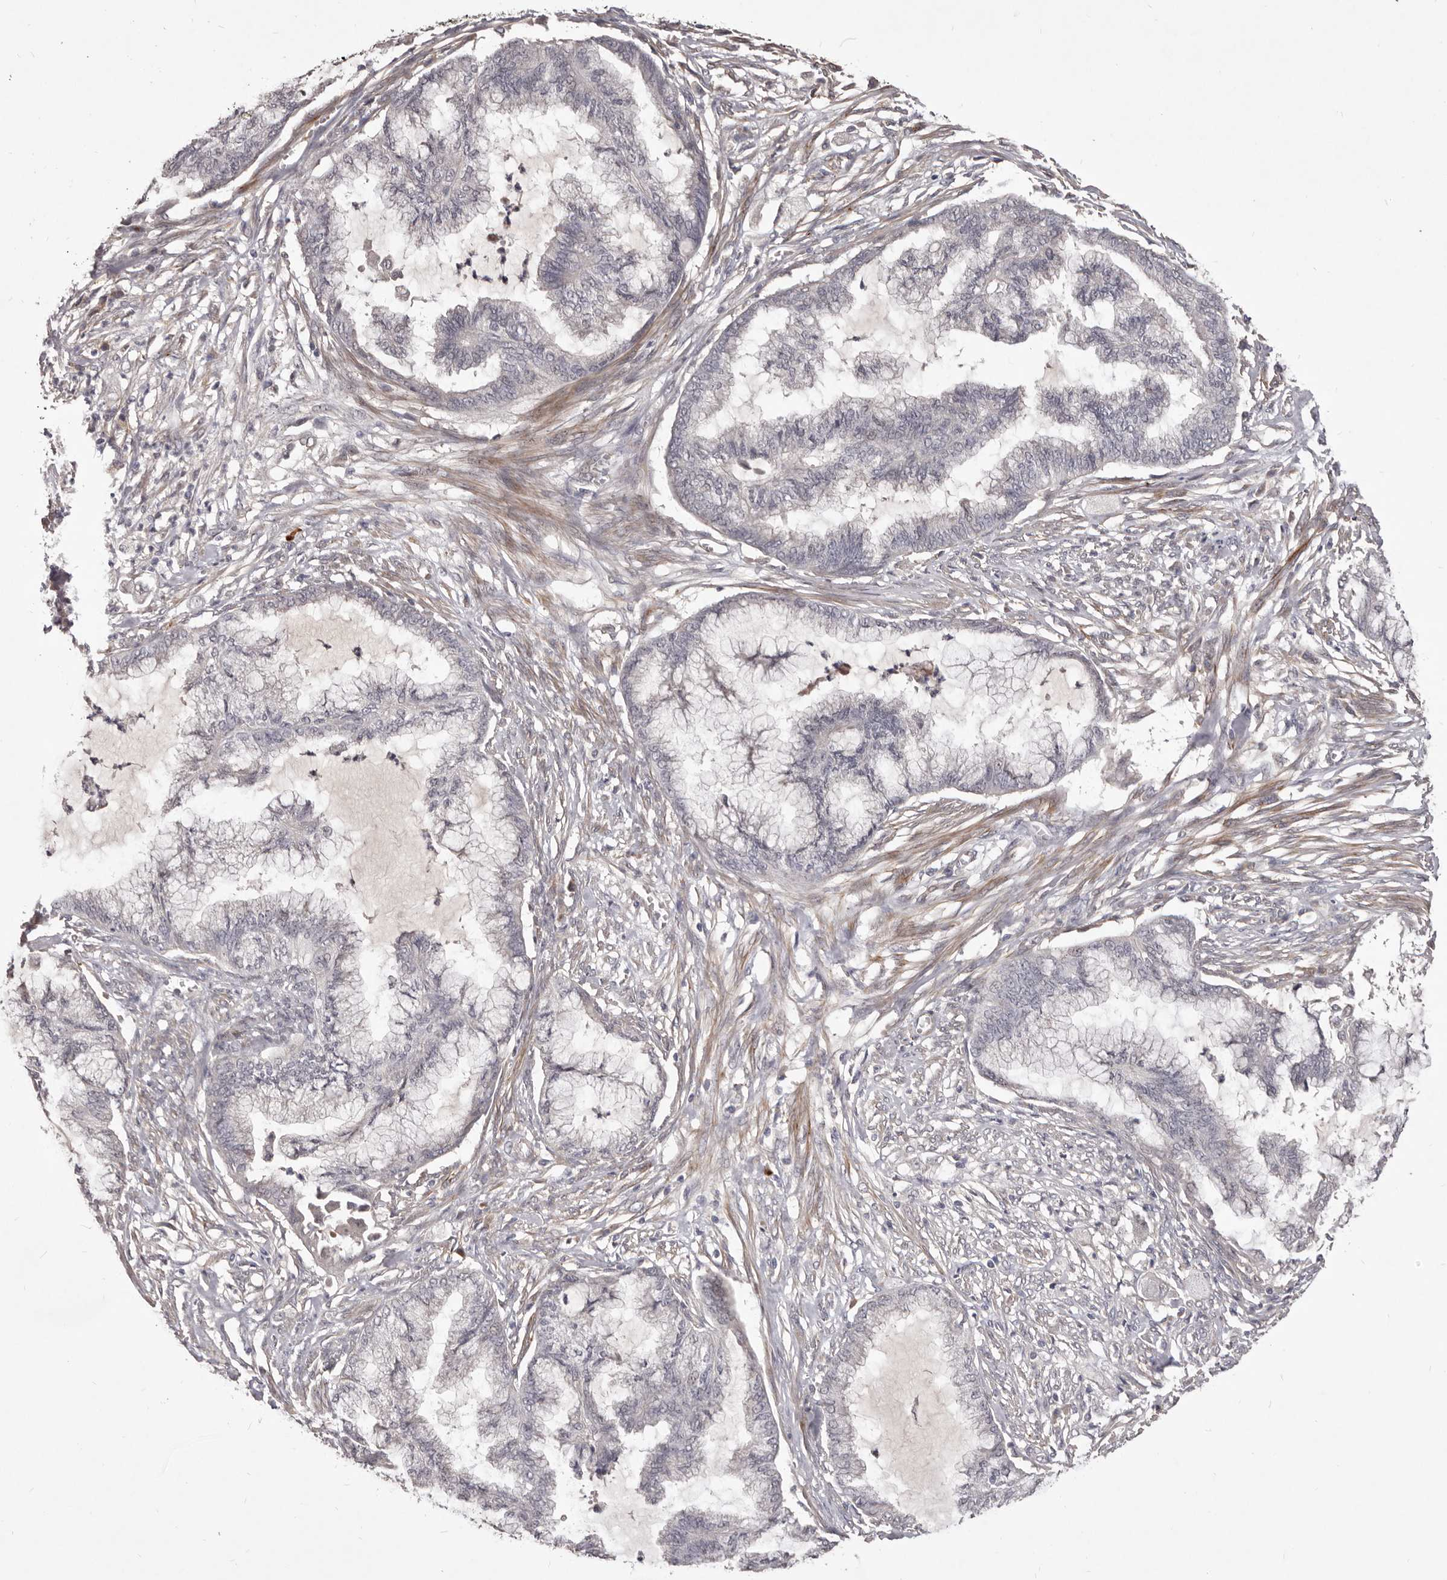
{"staining": {"intensity": "negative", "quantity": "none", "location": "none"}, "tissue": "endometrial cancer", "cell_type": "Tumor cells", "image_type": "cancer", "snomed": [{"axis": "morphology", "description": "Adenocarcinoma, NOS"}, {"axis": "topography", "description": "Endometrium"}], "caption": "The image displays no staining of tumor cells in endometrial cancer. (DAB immunohistochemistry visualized using brightfield microscopy, high magnification).", "gene": "HBS1L", "patient": {"sex": "female", "age": 86}}